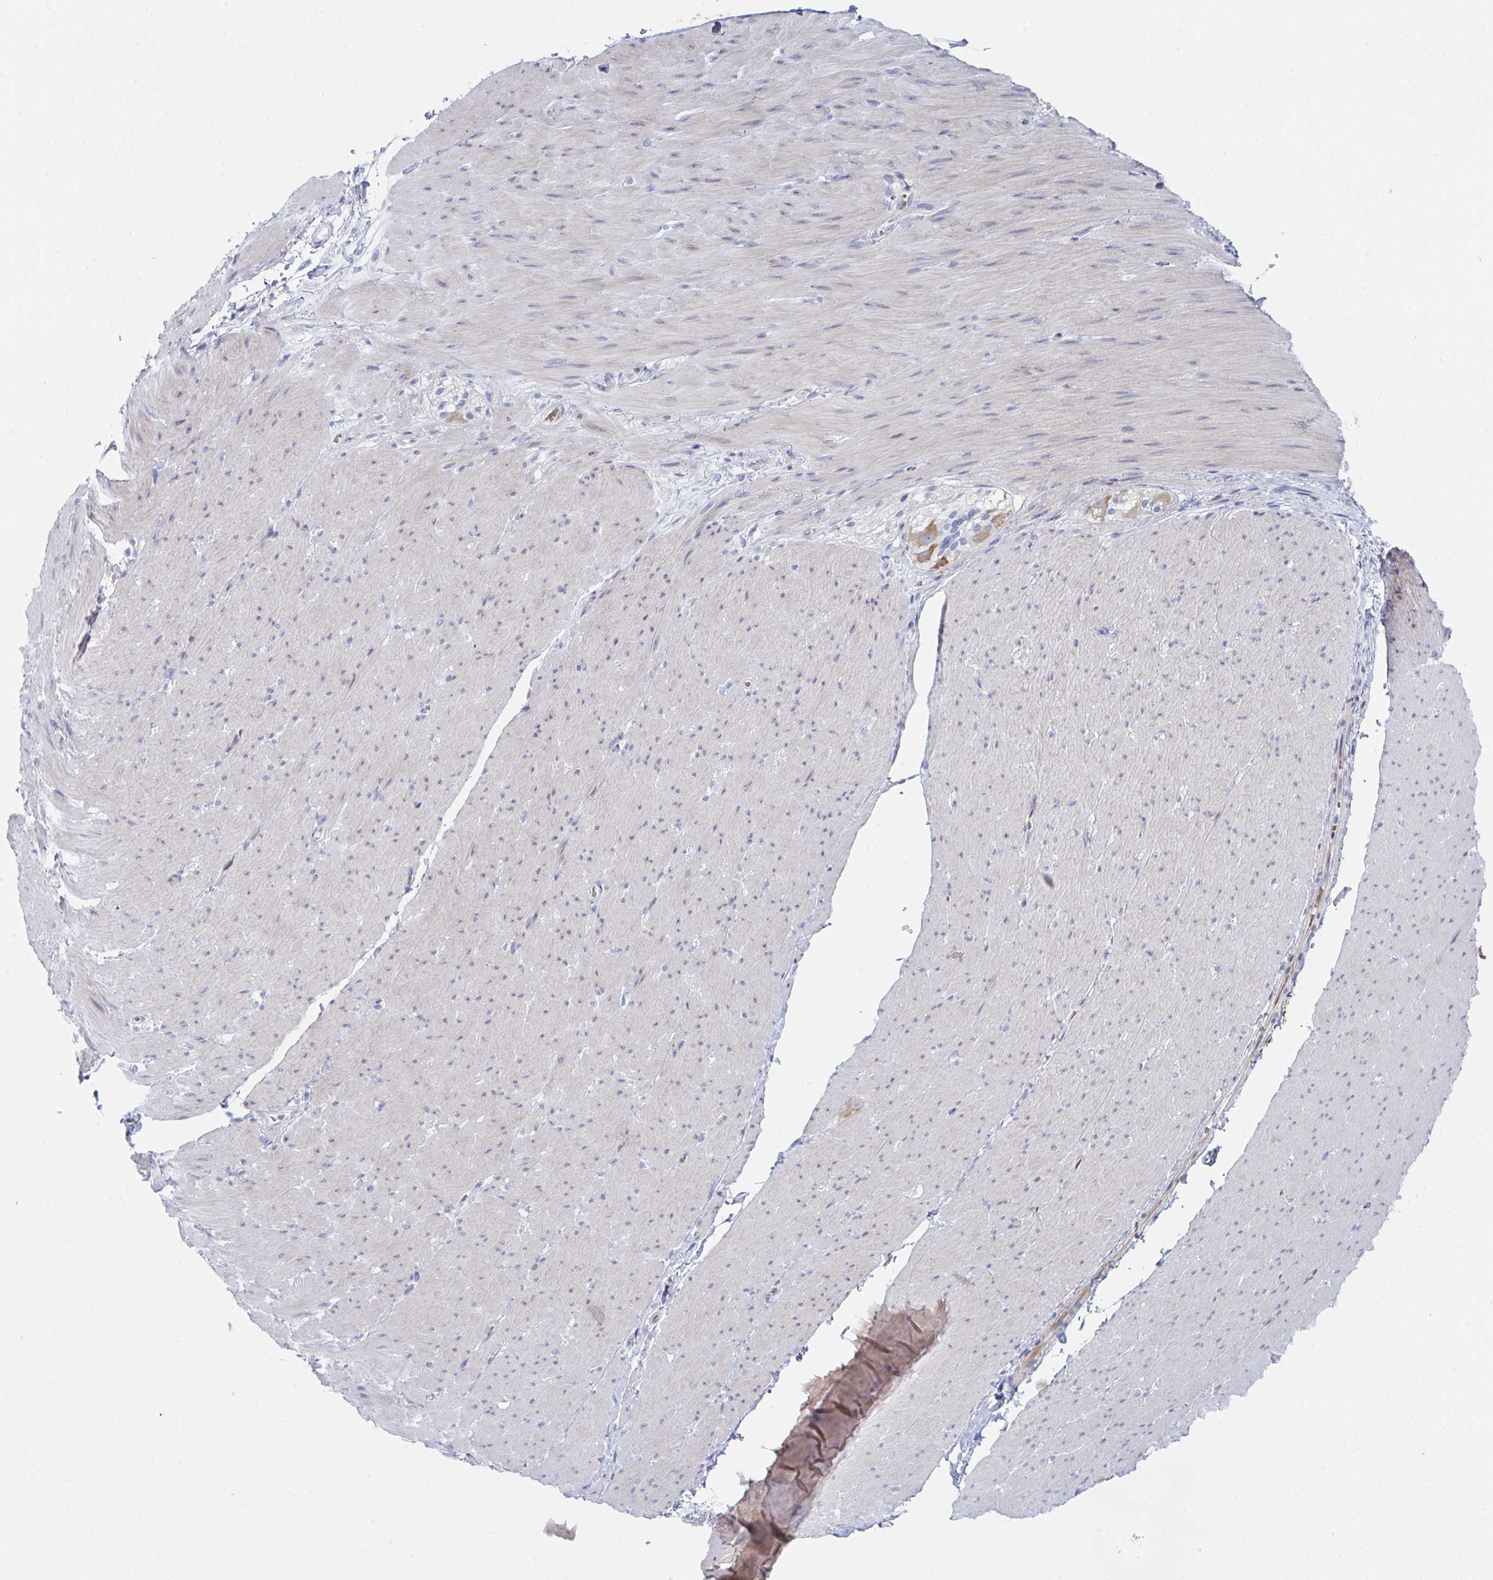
{"staining": {"intensity": "negative", "quantity": "none", "location": "none"}, "tissue": "smooth muscle", "cell_type": "Smooth muscle cells", "image_type": "normal", "snomed": [{"axis": "morphology", "description": "Normal tissue, NOS"}, {"axis": "topography", "description": "Smooth muscle"}, {"axis": "topography", "description": "Rectum"}], "caption": "Immunohistochemical staining of unremarkable human smooth muscle shows no significant expression in smooth muscle cells.", "gene": "ZNF684", "patient": {"sex": "male", "age": 53}}